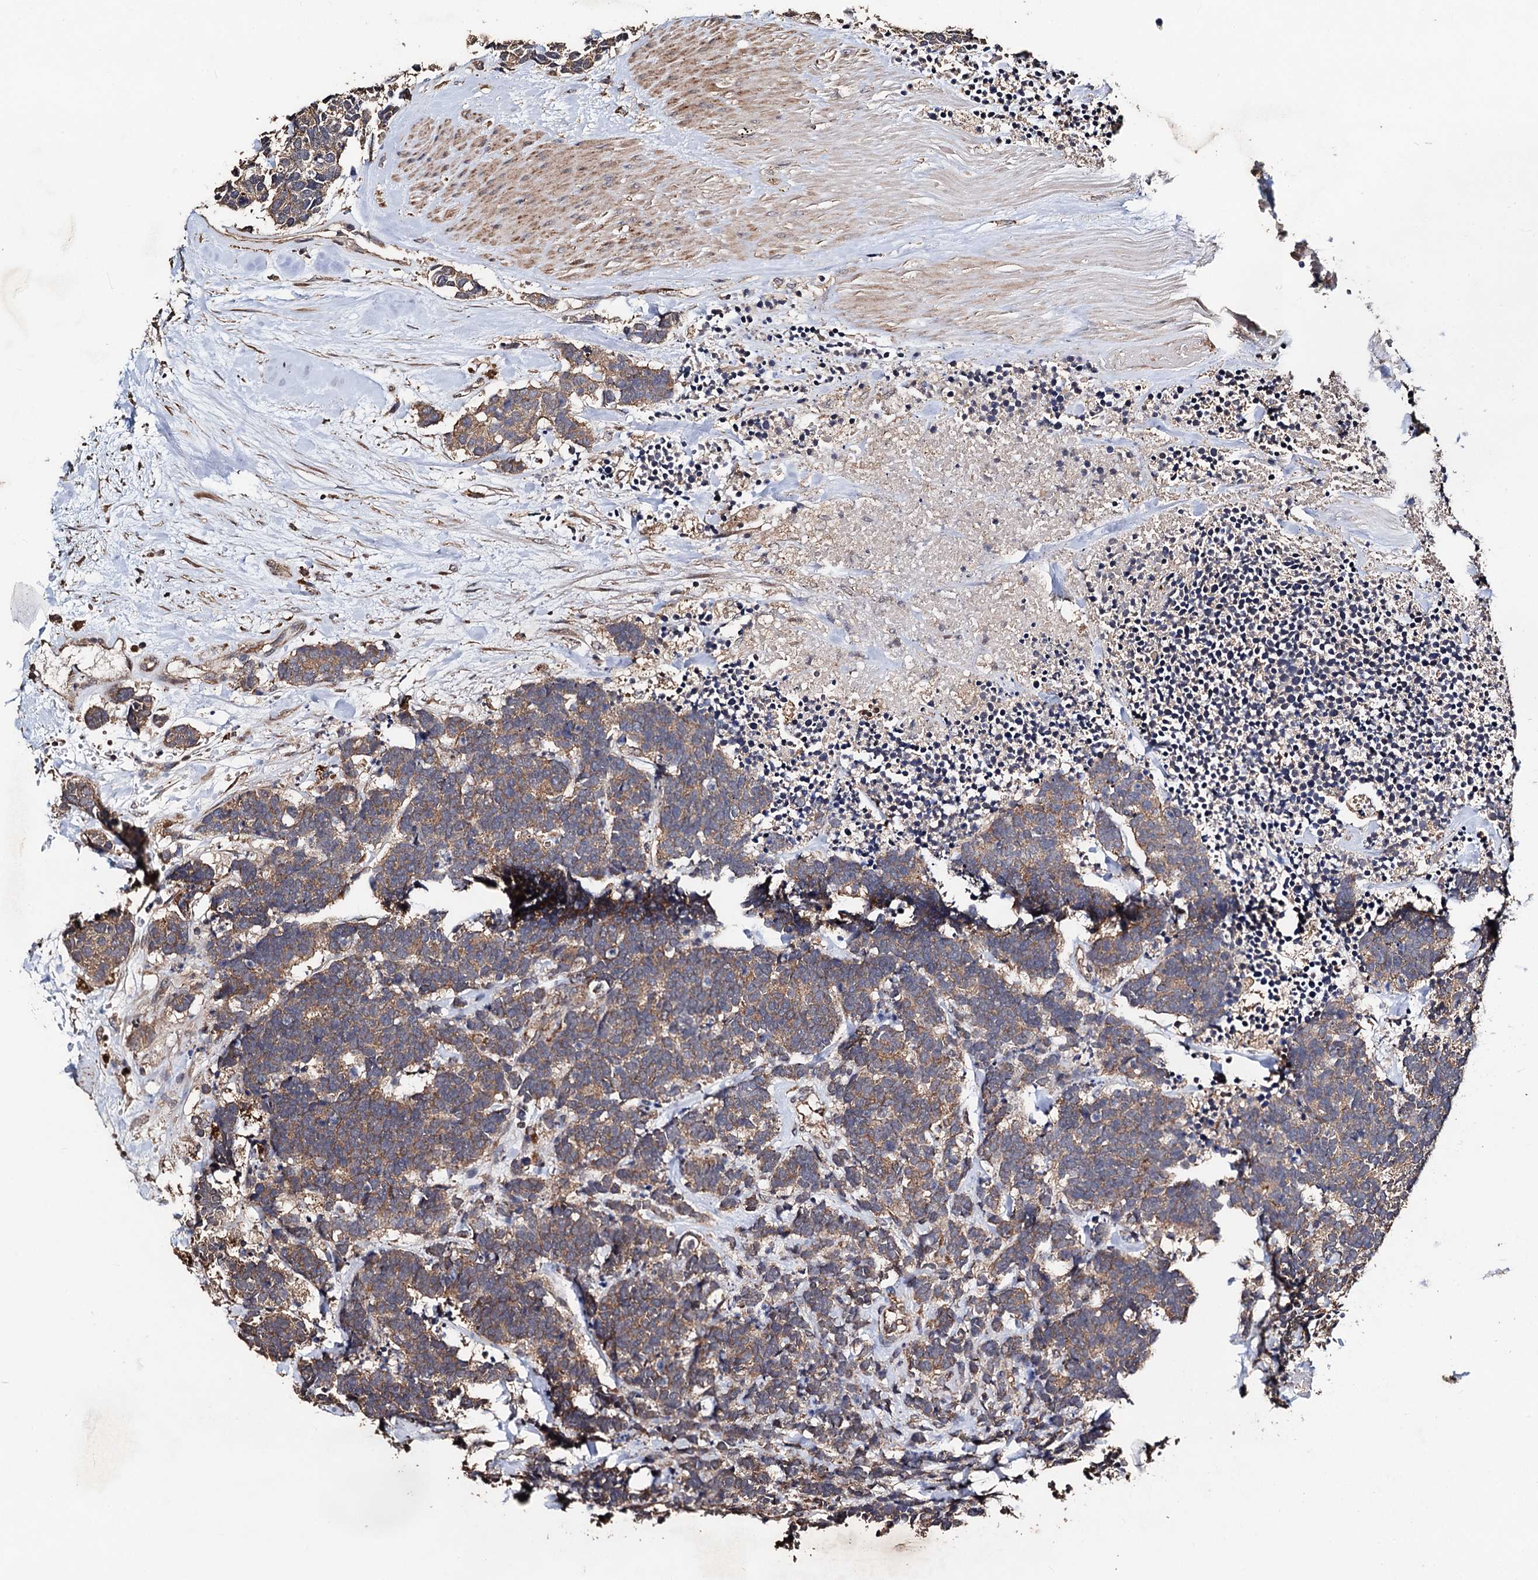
{"staining": {"intensity": "moderate", "quantity": ">75%", "location": "cytoplasmic/membranous"}, "tissue": "carcinoid", "cell_type": "Tumor cells", "image_type": "cancer", "snomed": [{"axis": "morphology", "description": "Carcinoma, NOS"}, {"axis": "morphology", "description": "Carcinoid, malignant, NOS"}, {"axis": "topography", "description": "Urinary bladder"}], "caption": "Carcinoid (malignant) stained with DAB immunohistochemistry shows medium levels of moderate cytoplasmic/membranous expression in about >75% of tumor cells.", "gene": "PPTC7", "patient": {"sex": "male", "age": 57}}